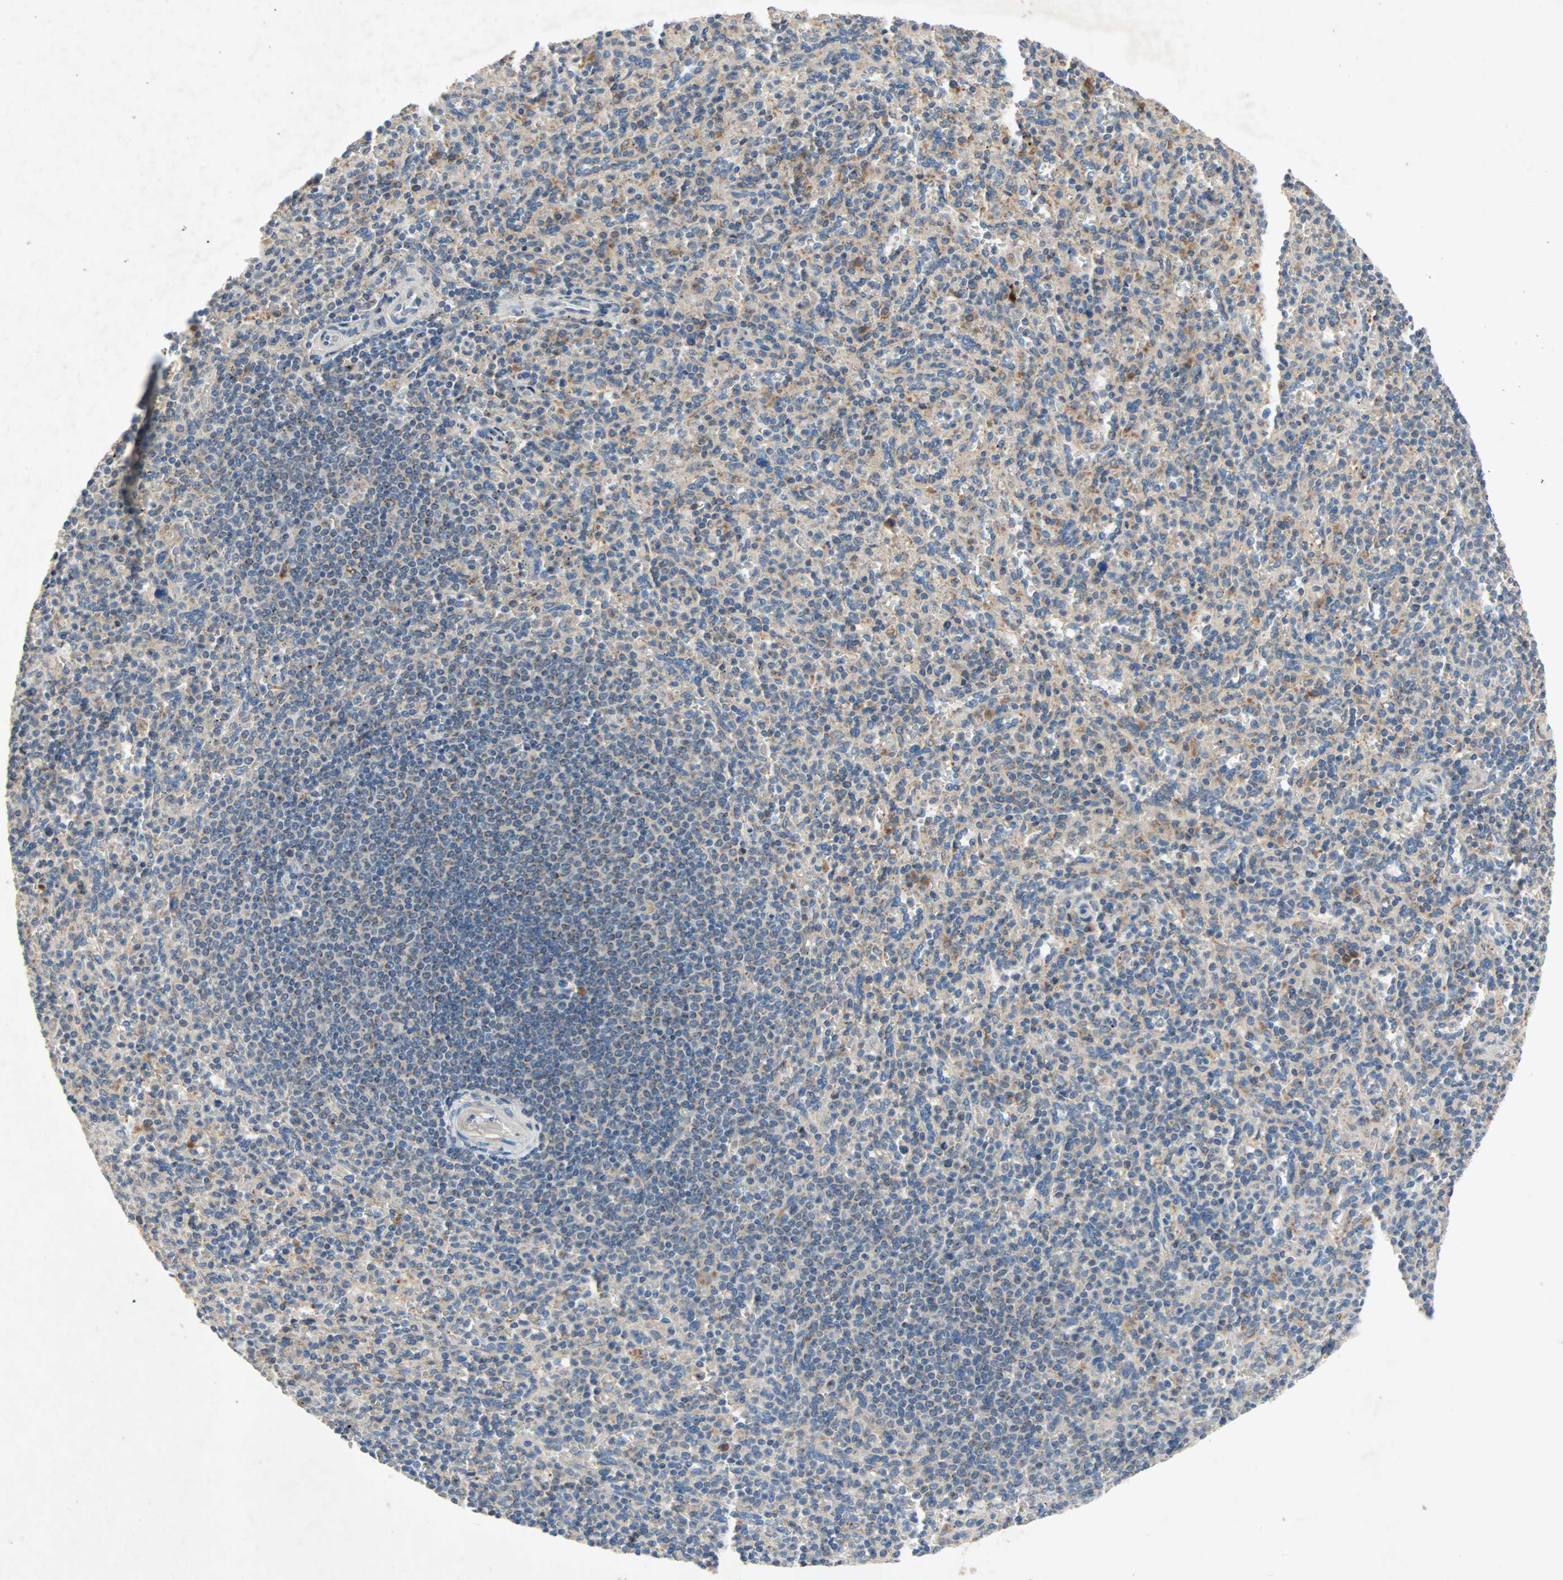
{"staining": {"intensity": "weak", "quantity": ">75%", "location": "cytoplasmic/membranous"}, "tissue": "spleen", "cell_type": "Cells in red pulp", "image_type": "normal", "snomed": [{"axis": "morphology", "description": "Normal tissue, NOS"}, {"axis": "topography", "description": "Spleen"}], "caption": "High-magnification brightfield microscopy of unremarkable spleen stained with DAB (3,3'-diaminobenzidine) (brown) and counterstained with hematoxylin (blue). cells in red pulp exhibit weak cytoplasmic/membranous staining is present in approximately>75% of cells.", "gene": "XYLT1", "patient": {"sex": "male", "age": 36}}